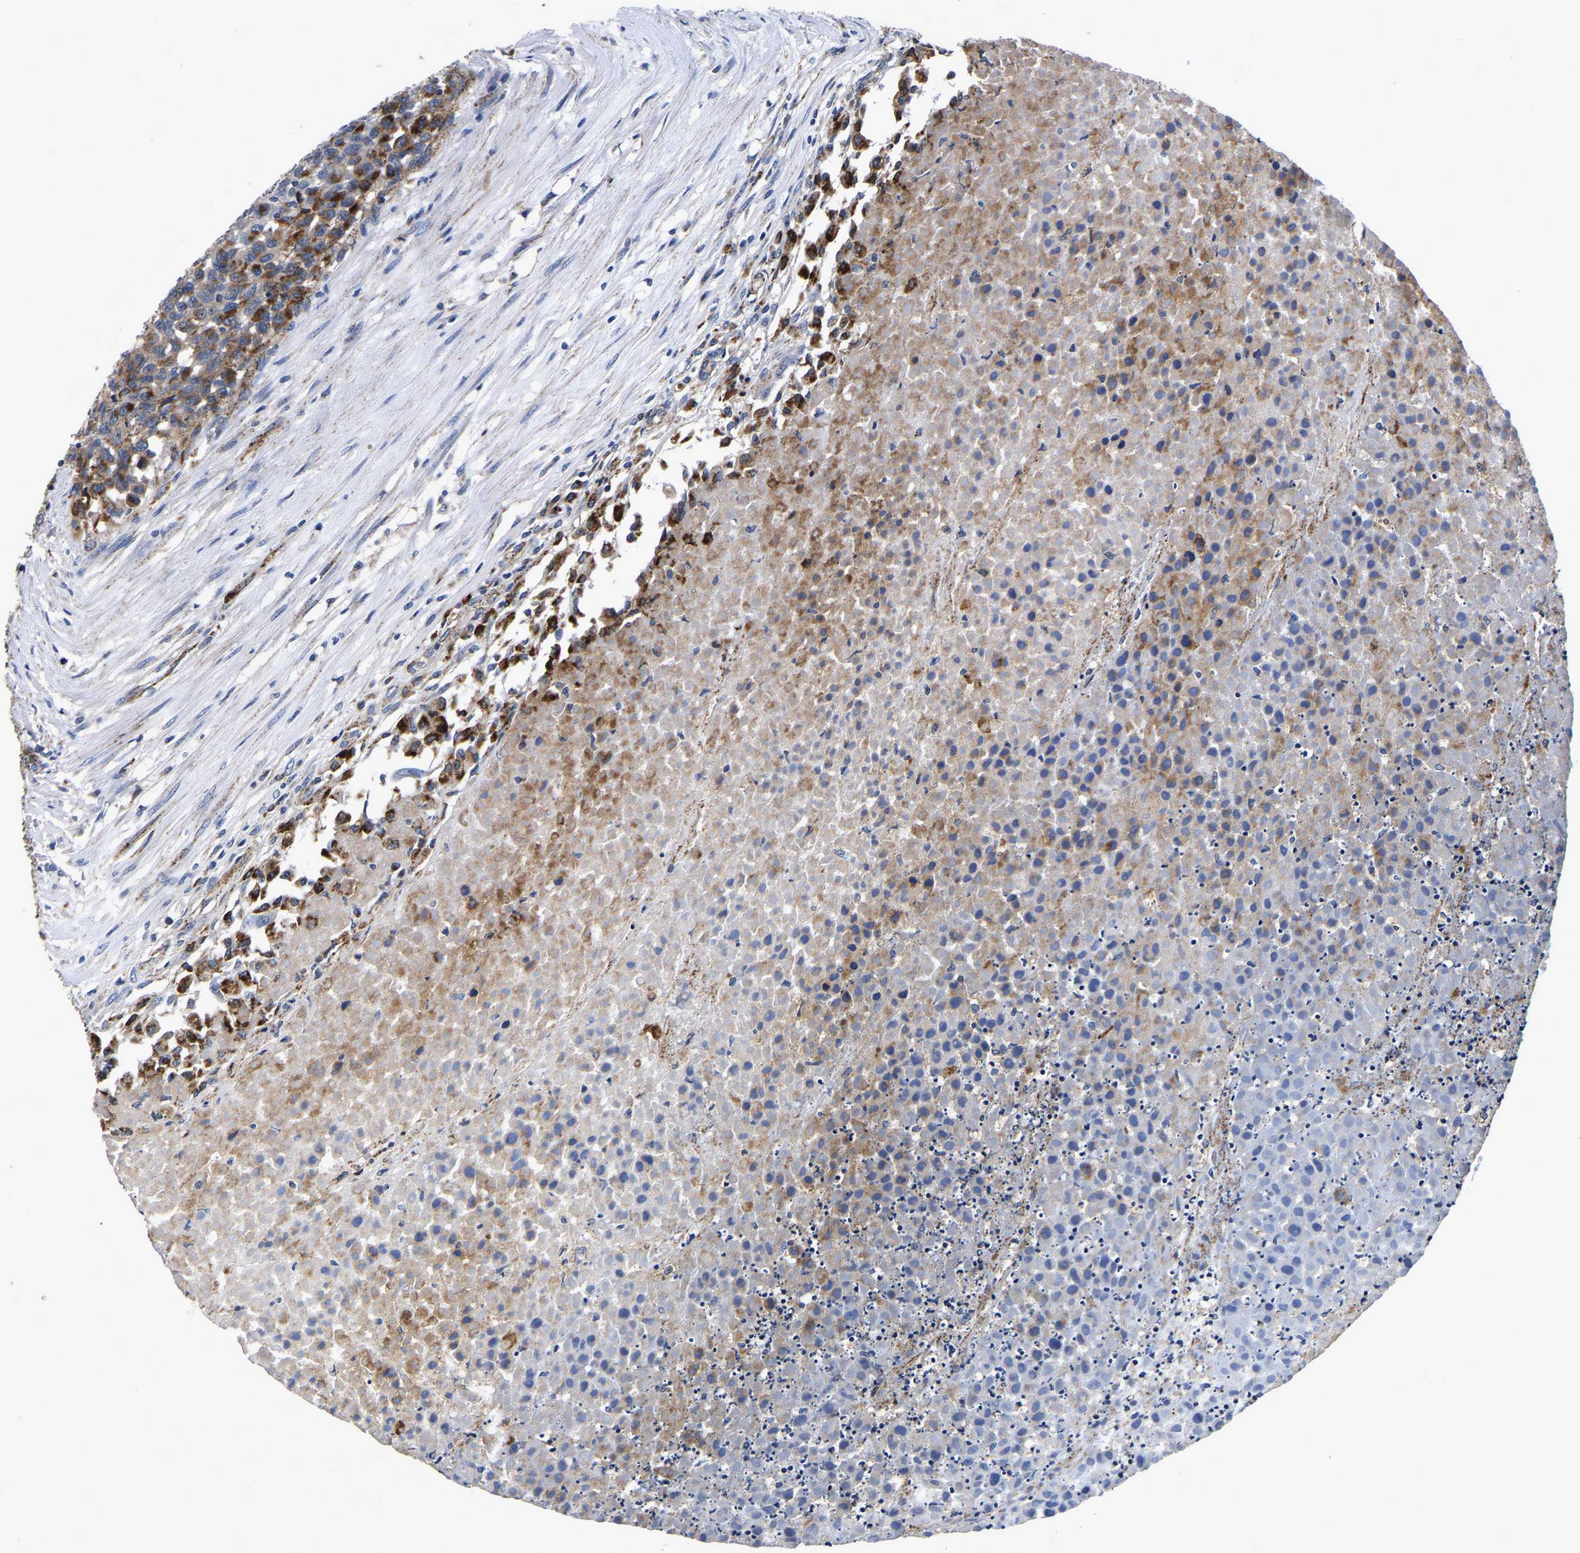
{"staining": {"intensity": "moderate", "quantity": ">75%", "location": "cytoplasmic/membranous"}, "tissue": "testis cancer", "cell_type": "Tumor cells", "image_type": "cancer", "snomed": [{"axis": "morphology", "description": "Seminoma, NOS"}, {"axis": "topography", "description": "Testis"}], "caption": "A histopathology image of human testis cancer stained for a protein demonstrates moderate cytoplasmic/membranous brown staining in tumor cells.", "gene": "GRN", "patient": {"sex": "male", "age": 59}}